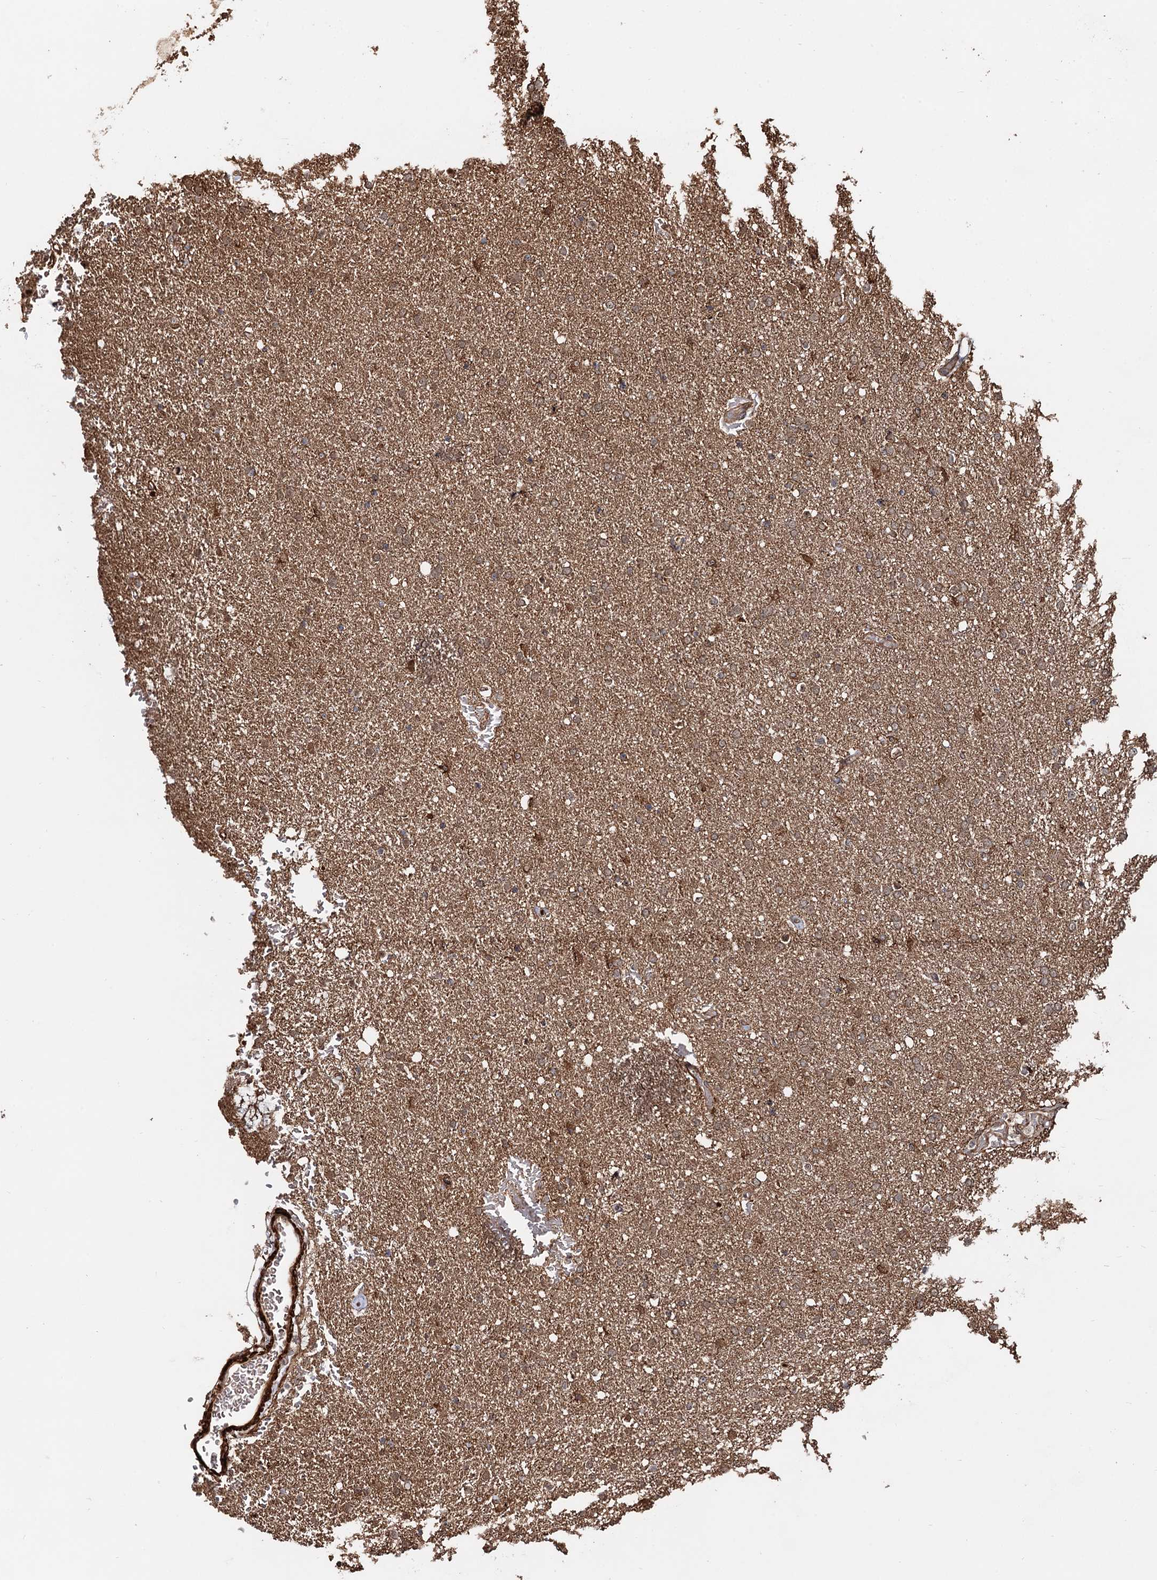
{"staining": {"intensity": "moderate", "quantity": ">75%", "location": "cytoplasmic/membranous,nuclear"}, "tissue": "glioma", "cell_type": "Tumor cells", "image_type": "cancer", "snomed": [{"axis": "morphology", "description": "Glioma, malignant, High grade"}, {"axis": "topography", "description": "Brain"}], "caption": "The histopathology image shows a brown stain indicating the presence of a protein in the cytoplasmic/membranous and nuclear of tumor cells in malignant glioma (high-grade).", "gene": "SNRNP25", "patient": {"sex": "male", "age": 72}}